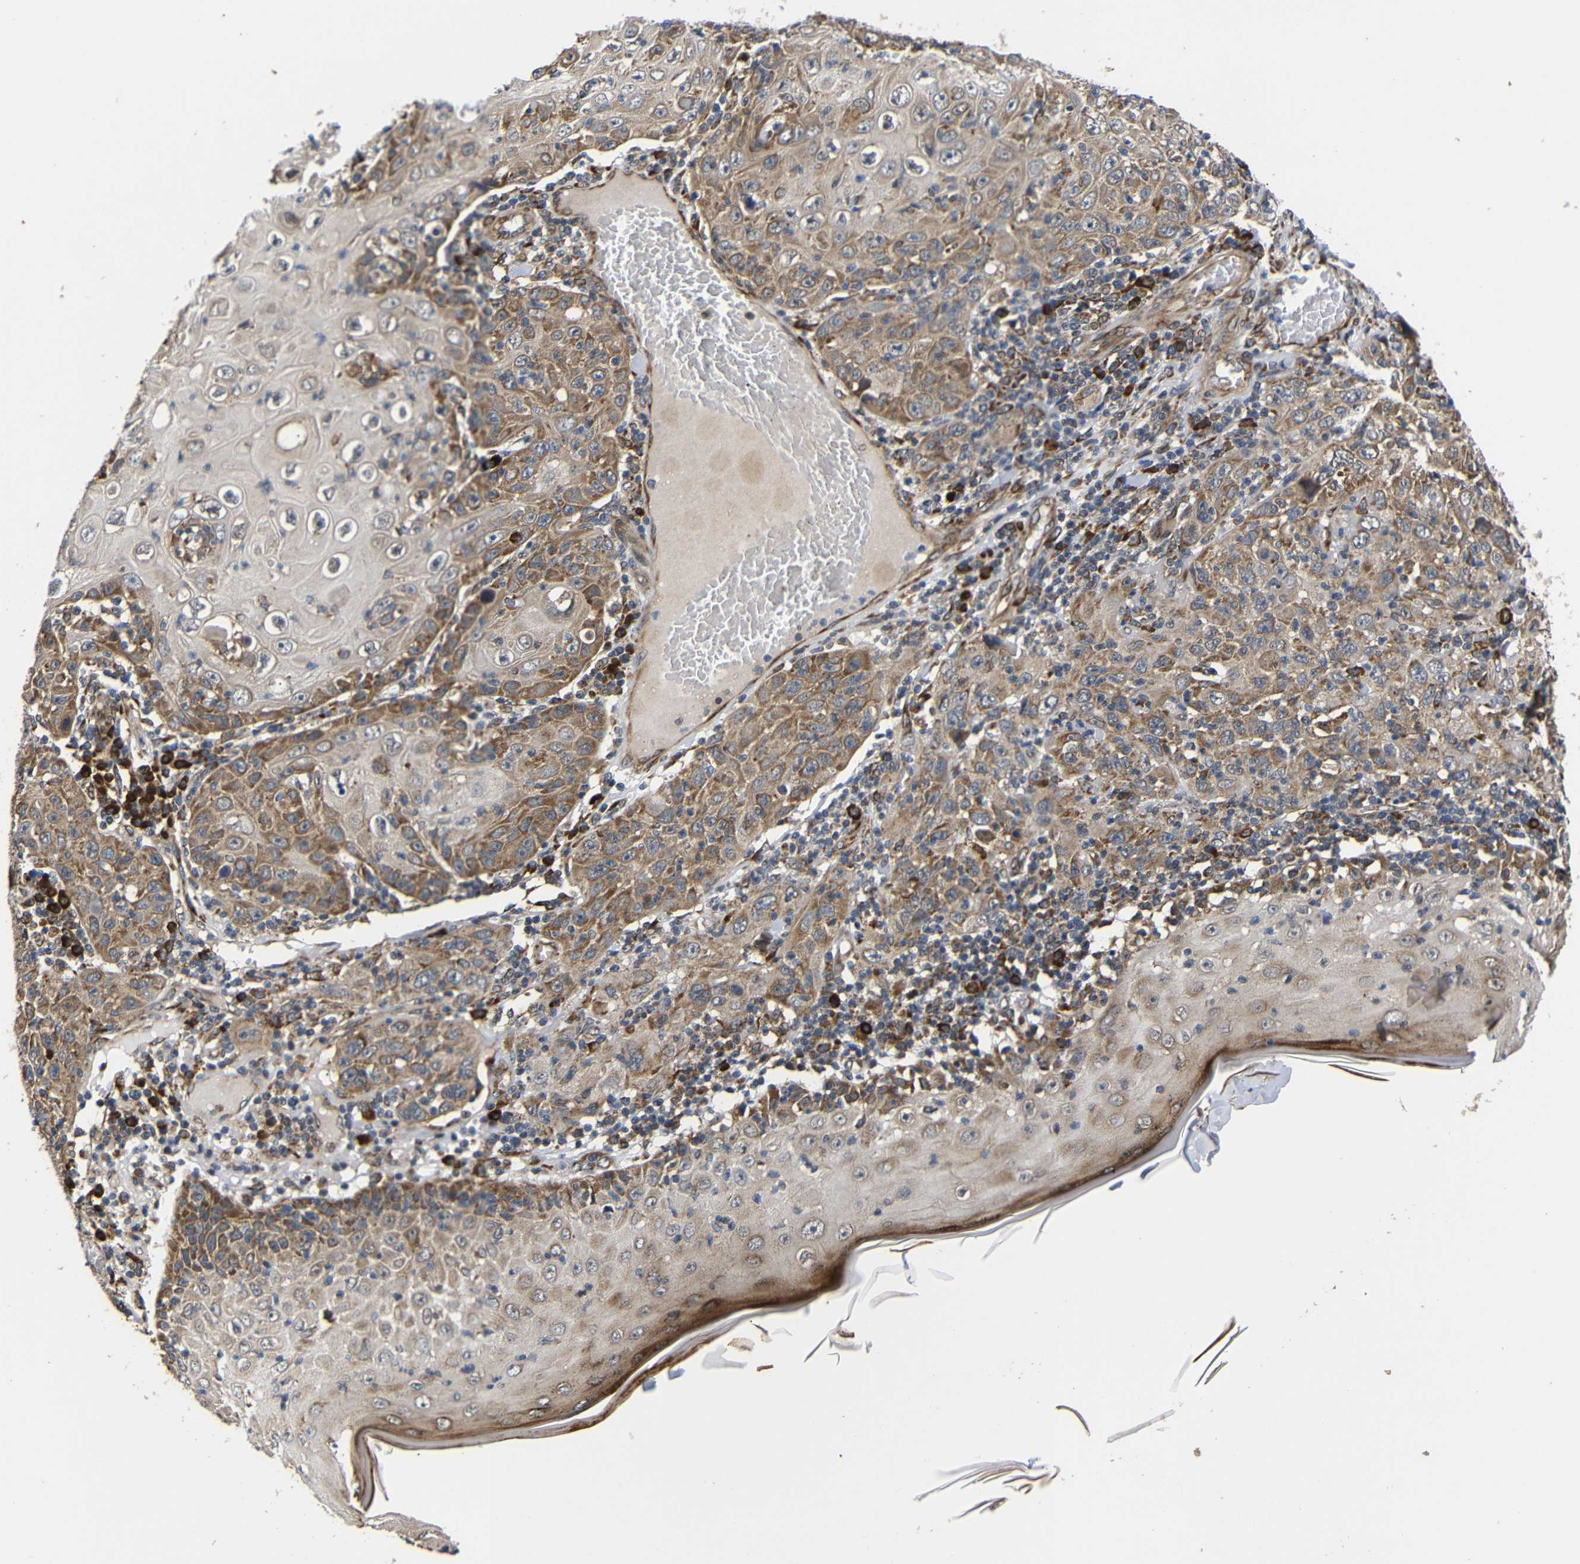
{"staining": {"intensity": "moderate", "quantity": ">75%", "location": "cytoplasmic/membranous"}, "tissue": "skin cancer", "cell_type": "Tumor cells", "image_type": "cancer", "snomed": [{"axis": "morphology", "description": "Squamous cell carcinoma, NOS"}, {"axis": "topography", "description": "Skin"}], "caption": "This photomicrograph exhibits immunohistochemistry staining of human squamous cell carcinoma (skin), with medium moderate cytoplasmic/membranous expression in about >75% of tumor cells.", "gene": "KANK4", "patient": {"sex": "female", "age": 88}}